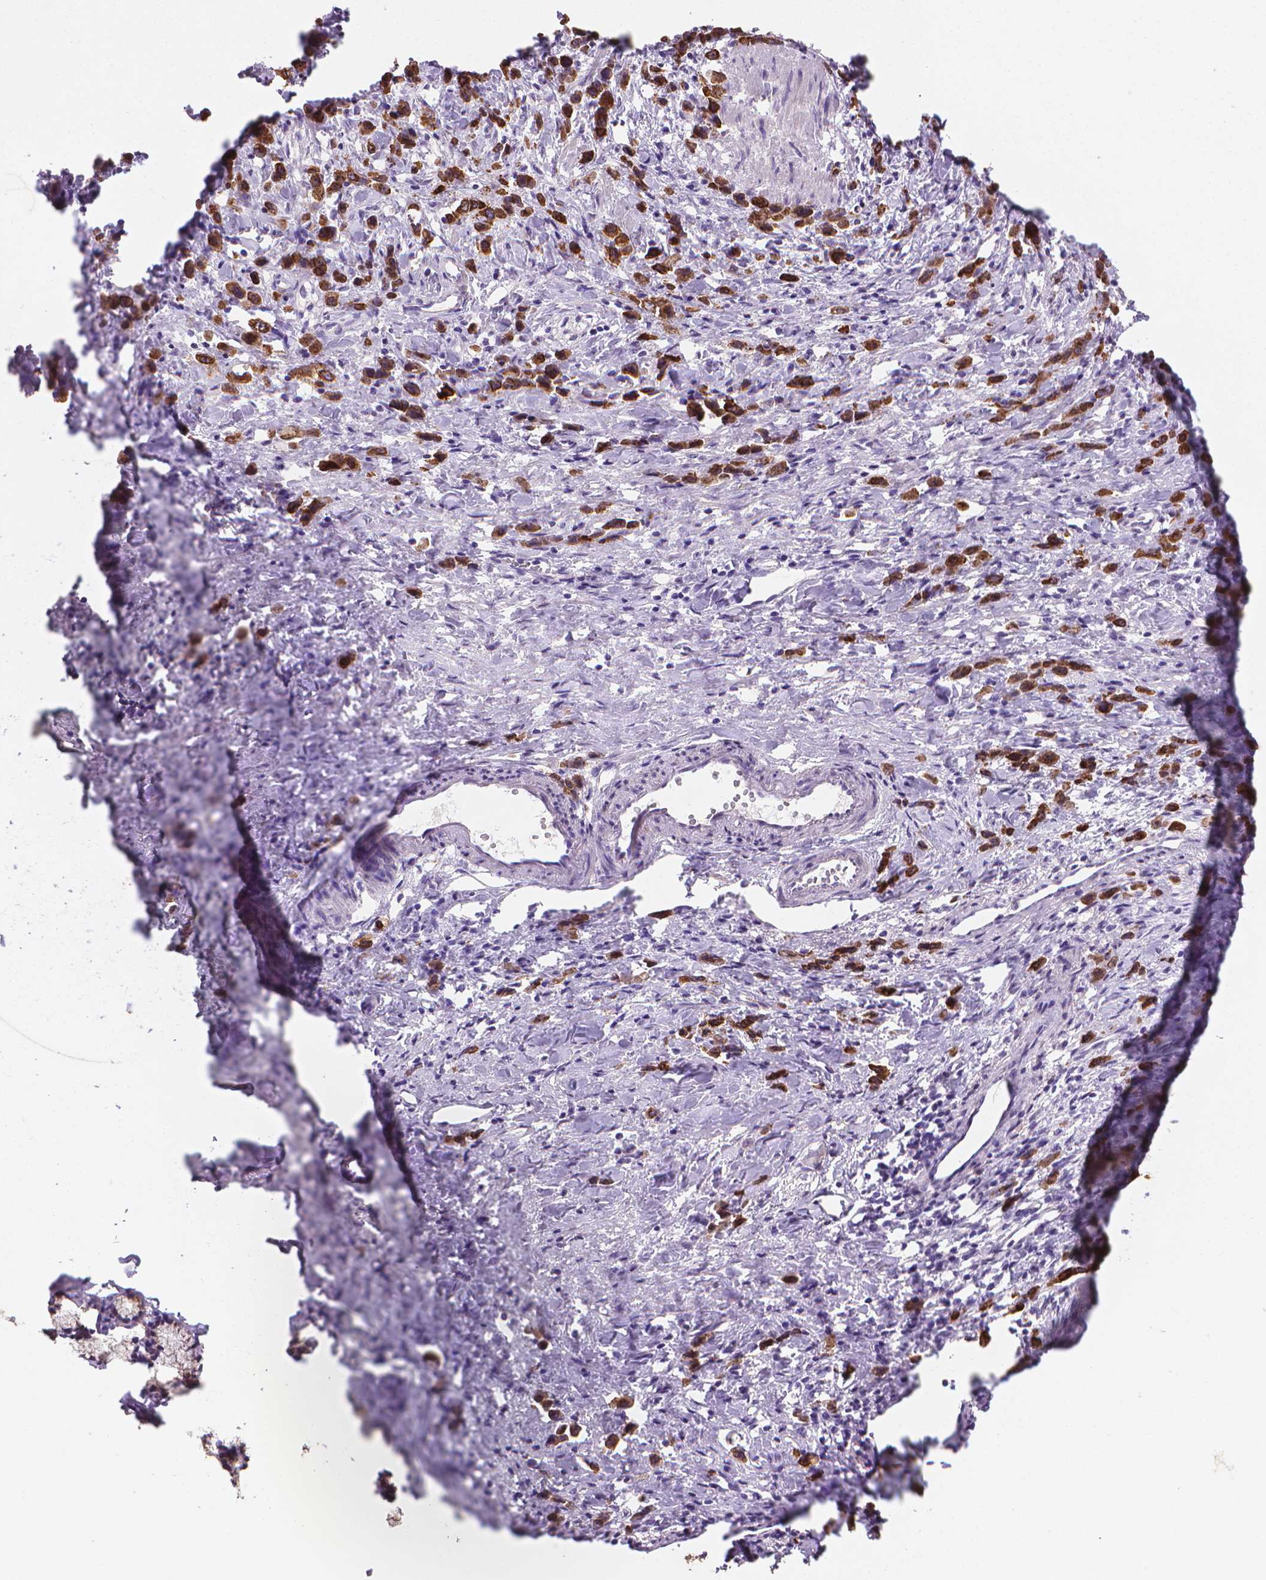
{"staining": {"intensity": "strong", "quantity": ">75%", "location": "cytoplasmic/membranous"}, "tissue": "stomach cancer", "cell_type": "Tumor cells", "image_type": "cancer", "snomed": [{"axis": "morphology", "description": "Adenocarcinoma, NOS"}, {"axis": "topography", "description": "Stomach"}], "caption": "This is an image of immunohistochemistry (IHC) staining of stomach cancer (adenocarcinoma), which shows strong expression in the cytoplasmic/membranous of tumor cells.", "gene": "MUC1", "patient": {"sex": "male", "age": 47}}